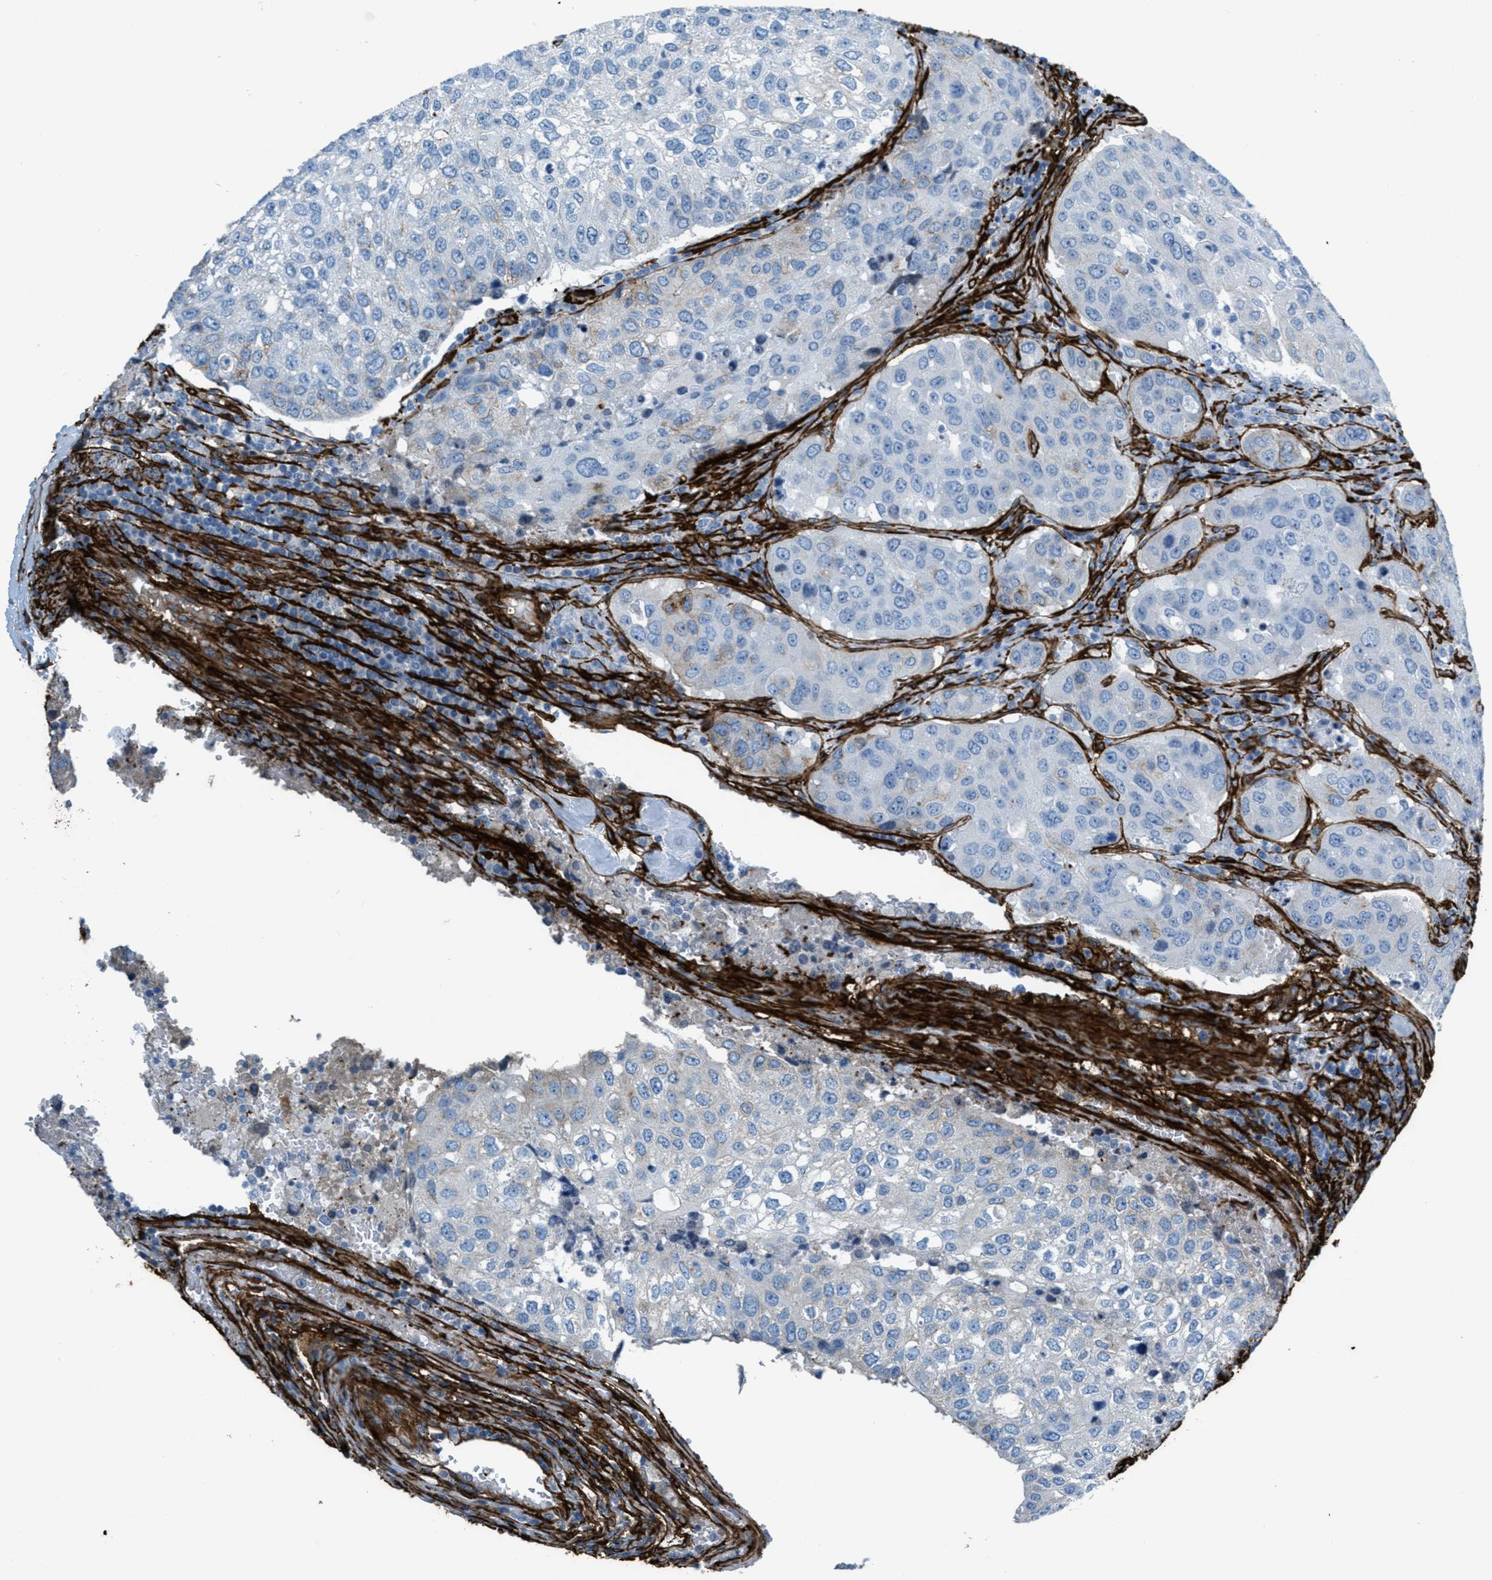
{"staining": {"intensity": "negative", "quantity": "none", "location": "none"}, "tissue": "urothelial cancer", "cell_type": "Tumor cells", "image_type": "cancer", "snomed": [{"axis": "morphology", "description": "Urothelial carcinoma, High grade"}, {"axis": "topography", "description": "Lymph node"}, {"axis": "topography", "description": "Urinary bladder"}], "caption": "Immunohistochemistry (IHC) image of neoplastic tissue: high-grade urothelial carcinoma stained with DAB shows no significant protein positivity in tumor cells. The staining is performed using DAB brown chromogen with nuclei counter-stained in using hematoxylin.", "gene": "CALD1", "patient": {"sex": "male", "age": 51}}